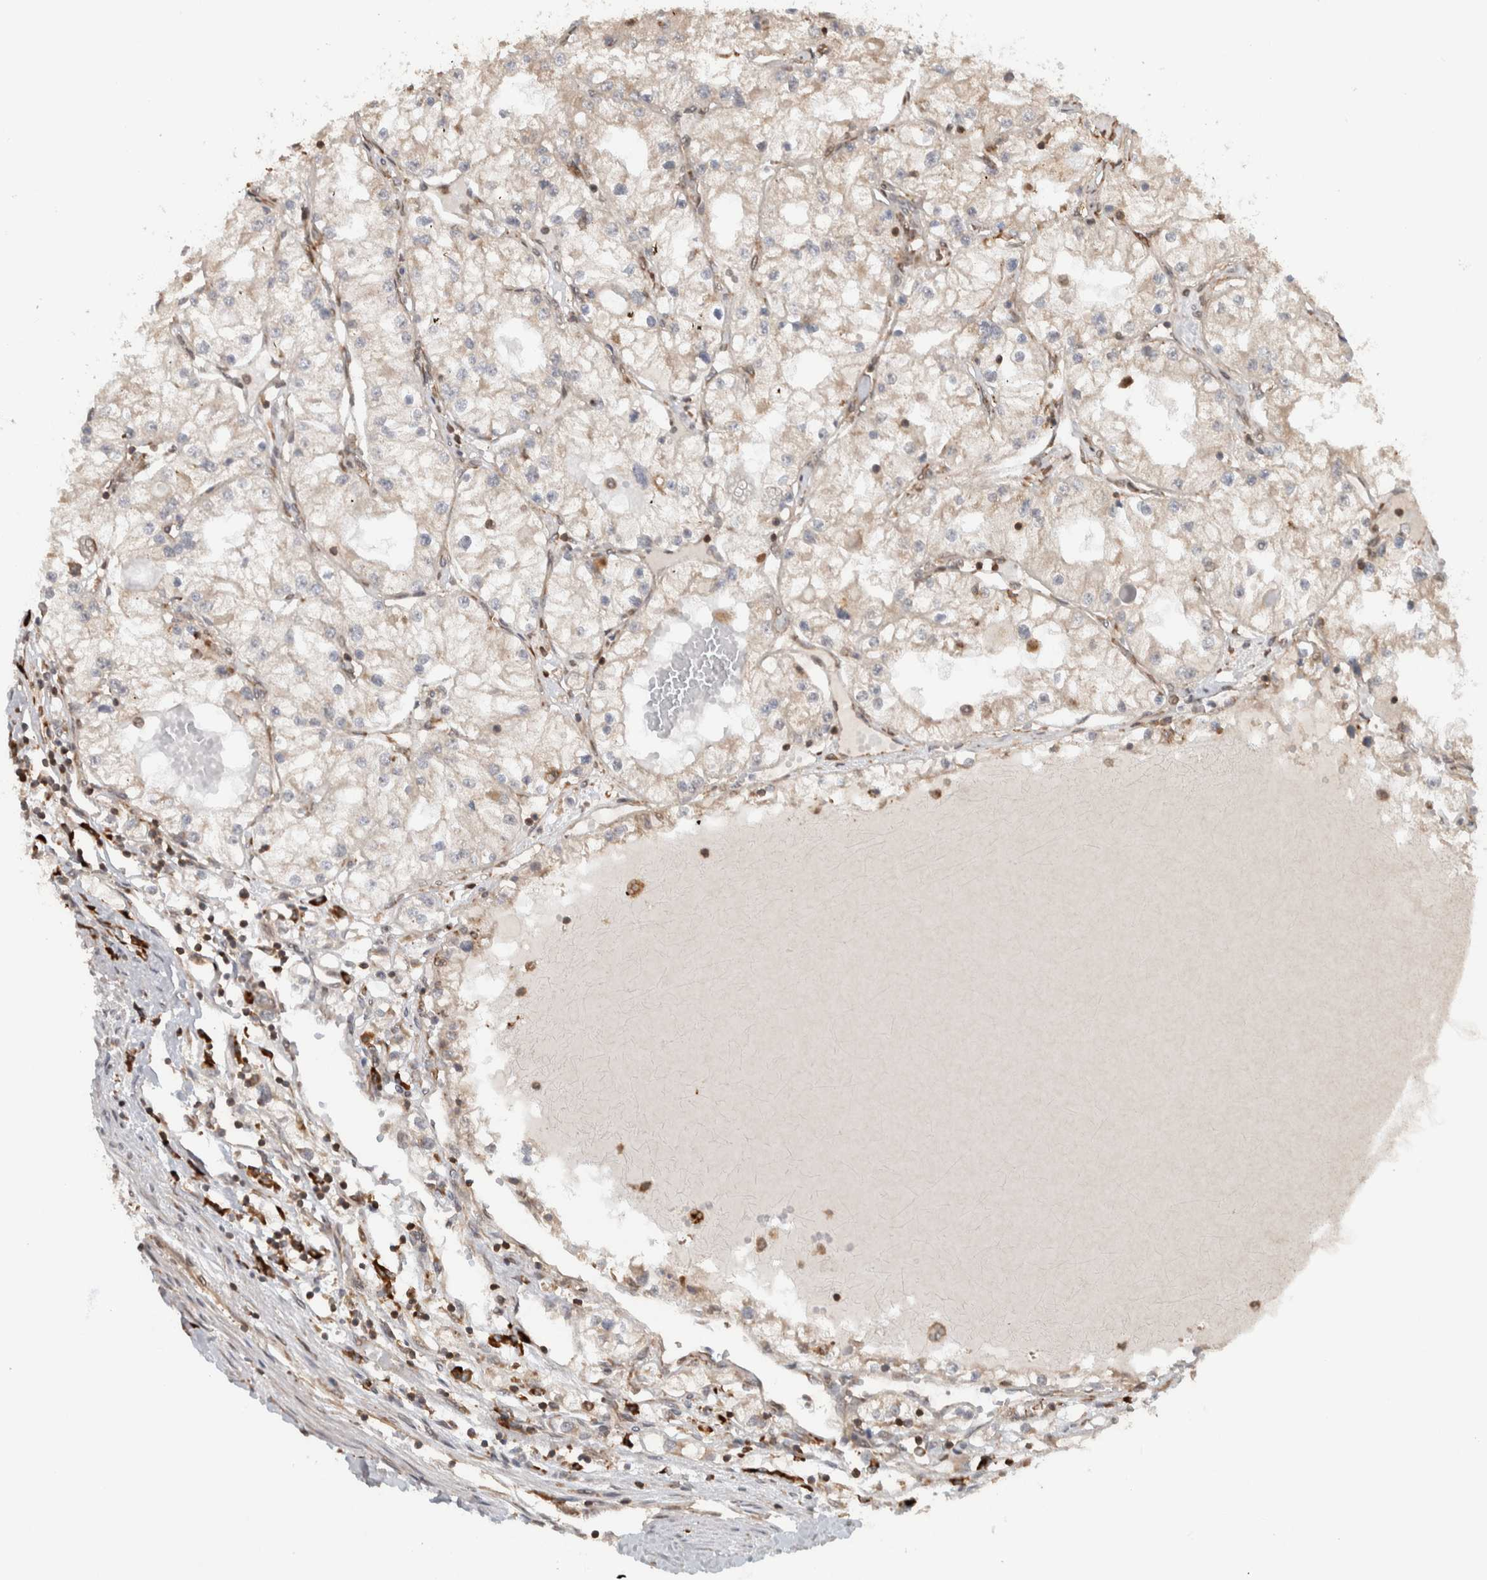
{"staining": {"intensity": "weak", "quantity": "<25%", "location": "cytoplasmic/membranous"}, "tissue": "renal cancer", "cell_type": "Tumor cells", "image_type": "cancer", "snomed": [{"axis": "morphology", "description": "Adenocarcinoma, NOS"}, {"axis": "topography", "description": "Kidney"}], "caption": "Renal cancer was stained to show a protein in brown. There is no significant staining in tumor cells. (Stains: DAB immunohistochemistry (IHC) with hematoxylin counter stain, Microscopy: brightfield microscopy at high magnification).", "gene": "CNTROB", "patient": {"sex": "male", "age": 68}}